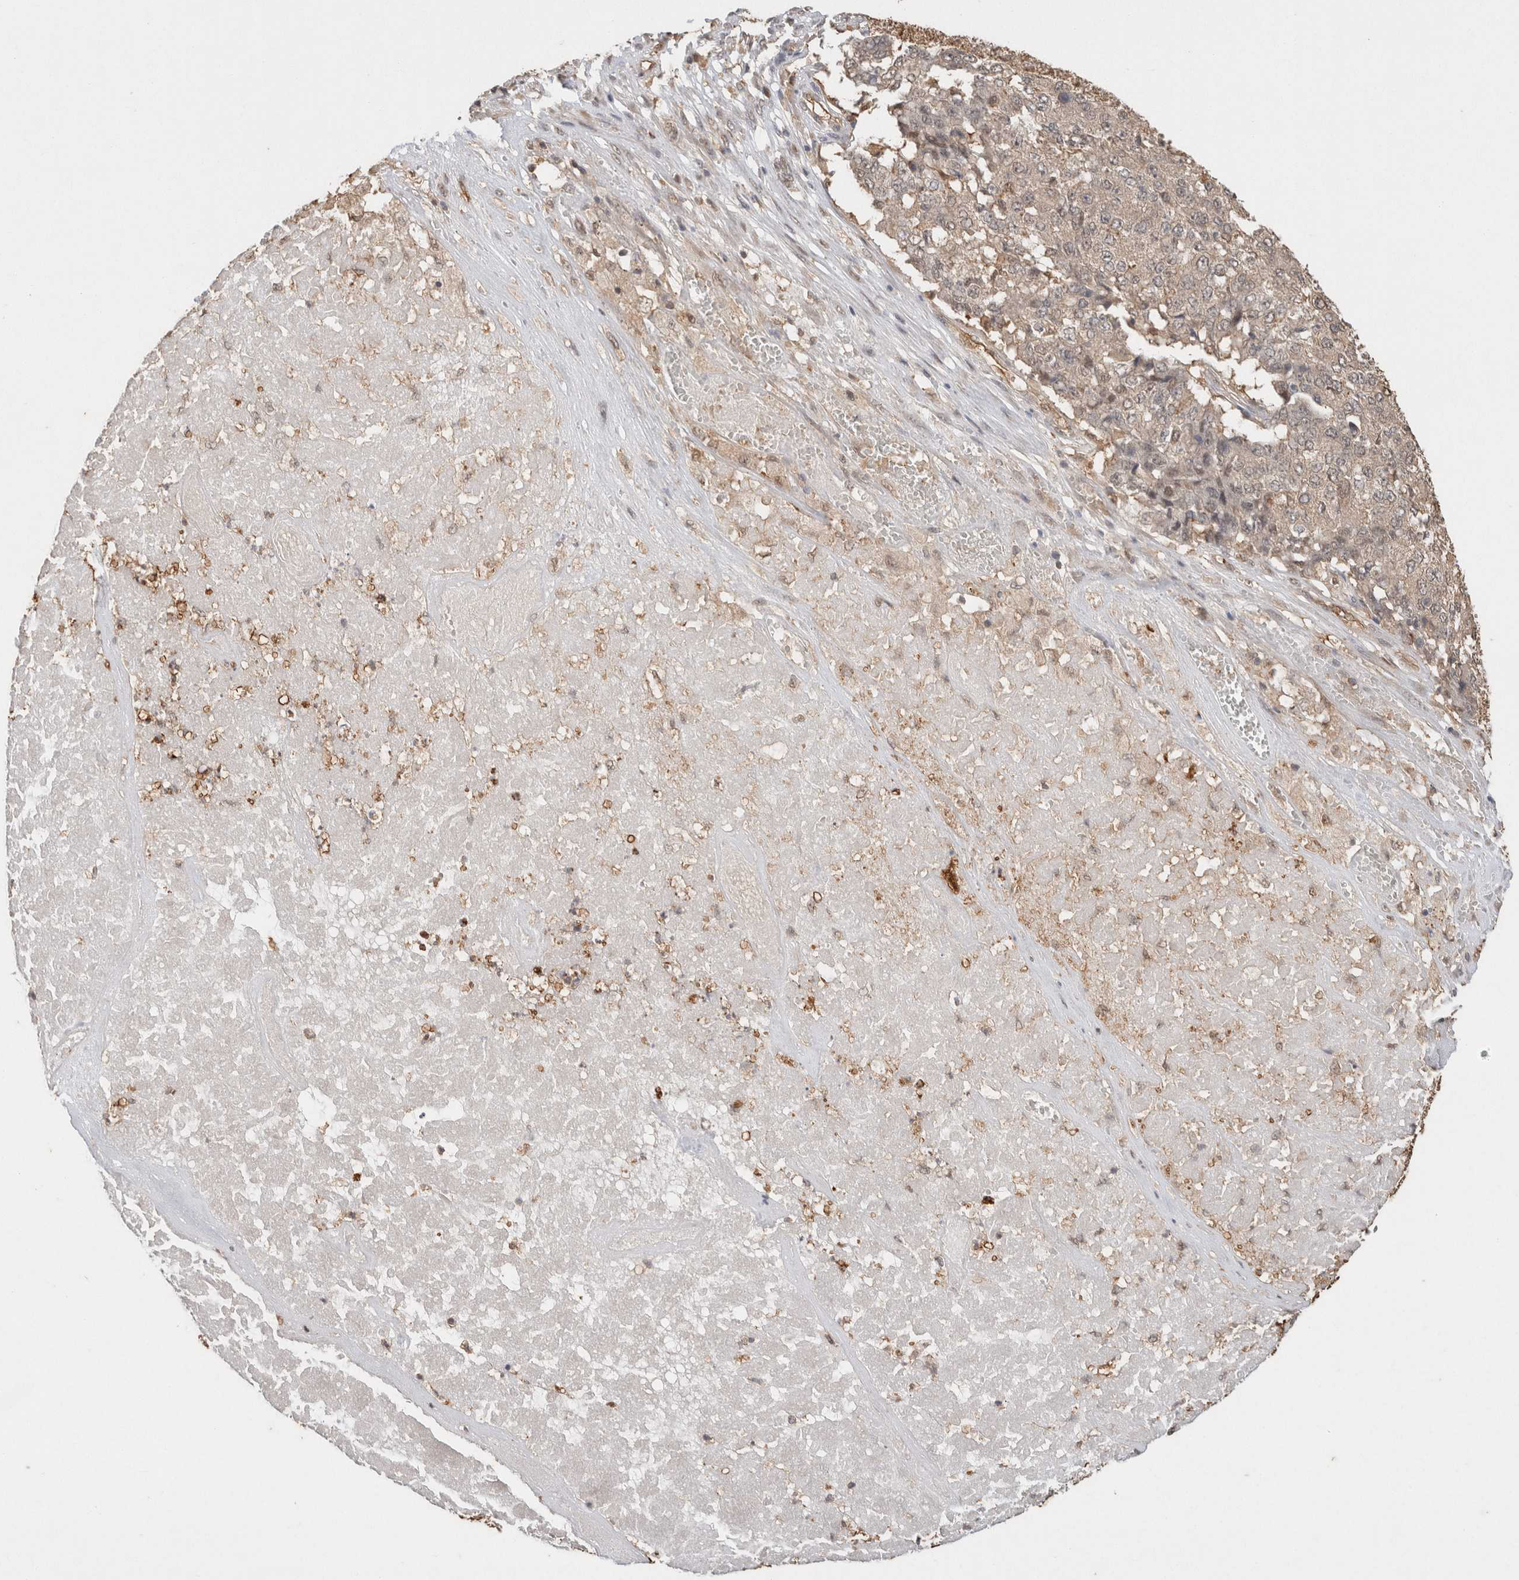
{"staining": {"intensity": "weak", "quantity": "<25%", "location": "nuclear"}, "tissue": "pancreatic cancer", "cell_type": "Tumor cells", "image_type": "cancer", "snomed": [{"axis": "morphology", "description": "Adenocarcinoma, NOS"}, {"axis": "topography", "description": "Pancreas"}], "caption": "Photomicrograph shows no significant protein staining in tumor cells of pancreatic cancer.", "gene": "YWHAH", "patient": {"sex": "male", "age": 50}}